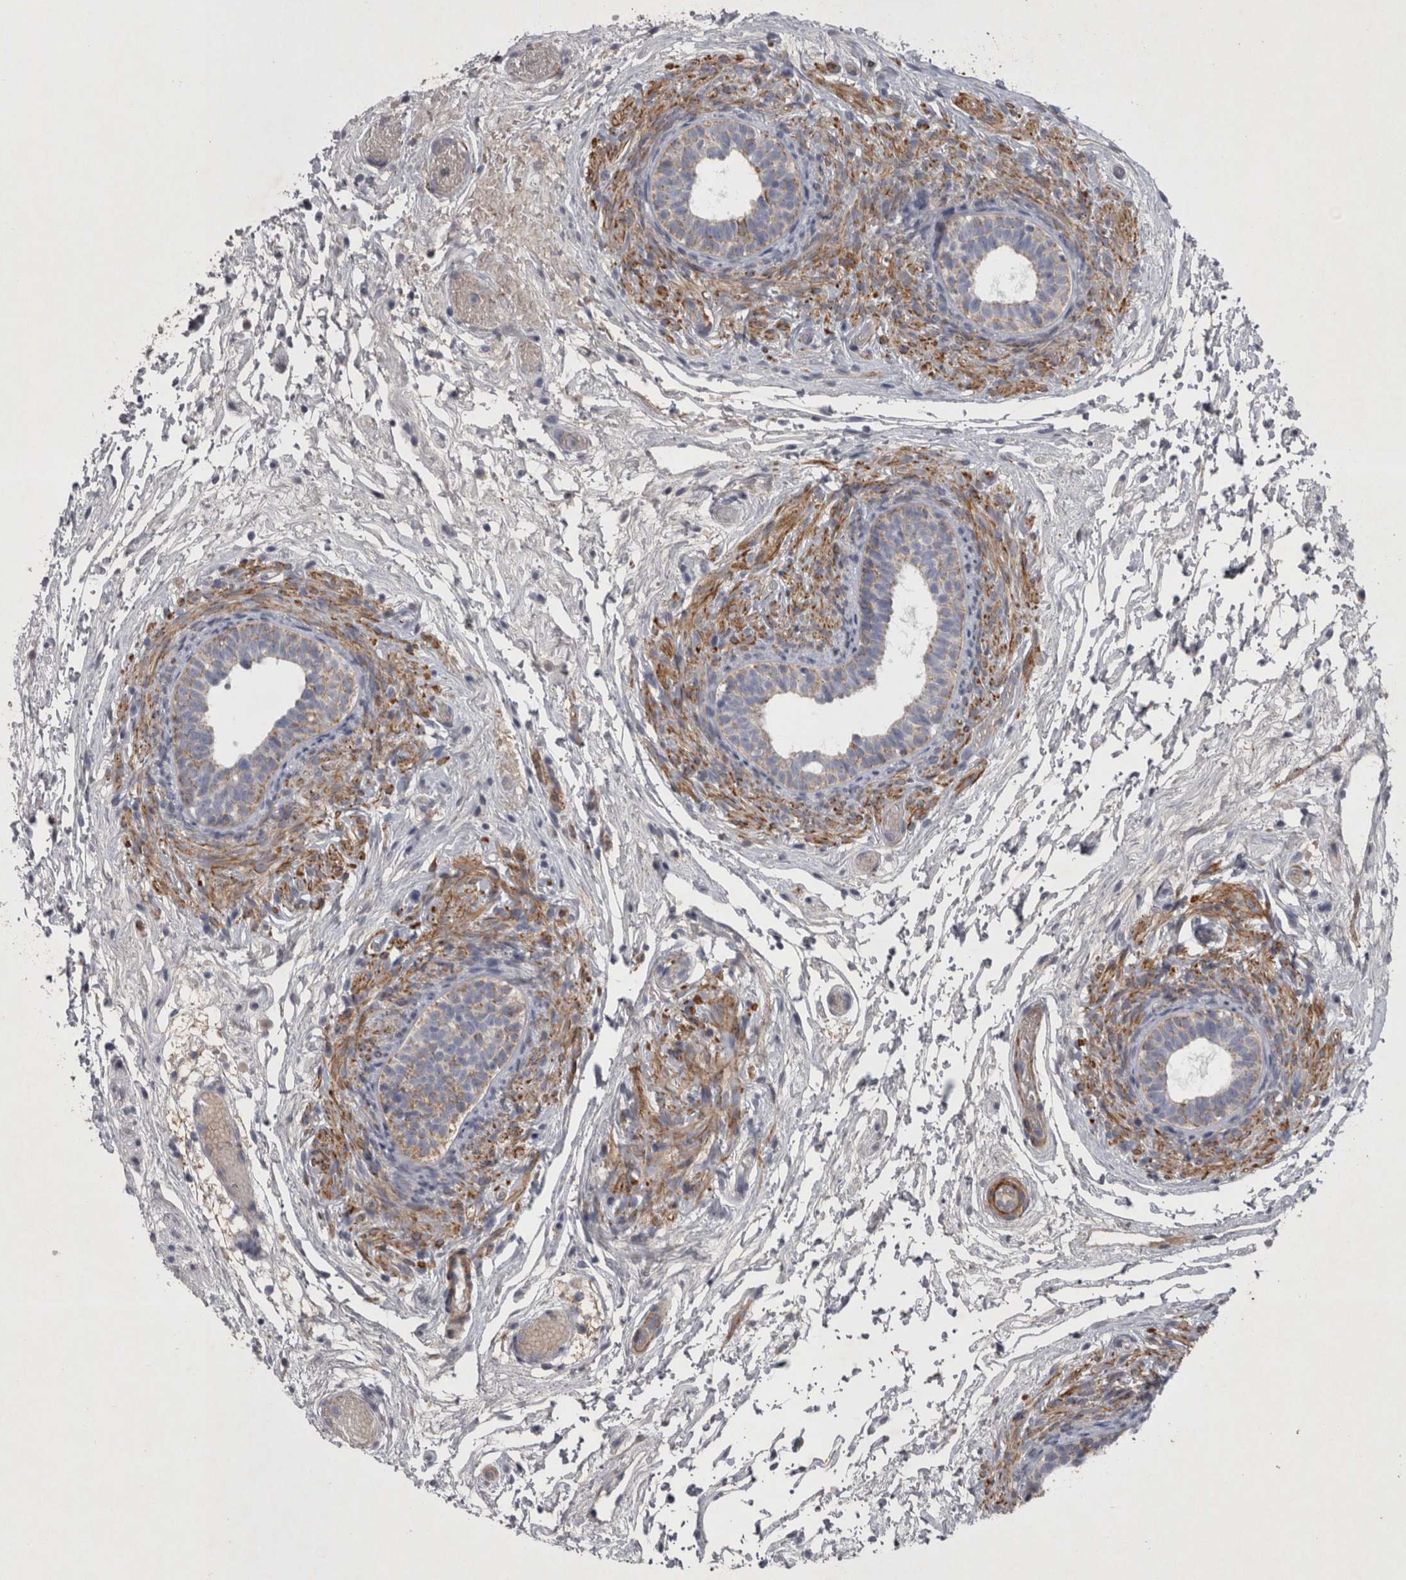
{"staining": {"intensity": "moderate", "quantity": "25%-75%", "location": "cytoplasmic/membranous"}, "tissue": "epididymis", "cell_type": "Glandular cells", "image_type": "normal", "snomed": [{"axis": "morphology", "description": "Normal tissue, NOS"}, {"axis": "topography", "description": "Epididymis"}], "caption": "IHC histopathology image of benign epididymis: epididymis stained using immunohistochemistry (IHC) displays medium levels of moderate protein expression localized specifically in the cytoplasmic/membranous of glandular cells, appearing as a cytoplasmic/membranous brown color.", "gene": "DBT", "patient": {"sex": "male", "age": 5}}